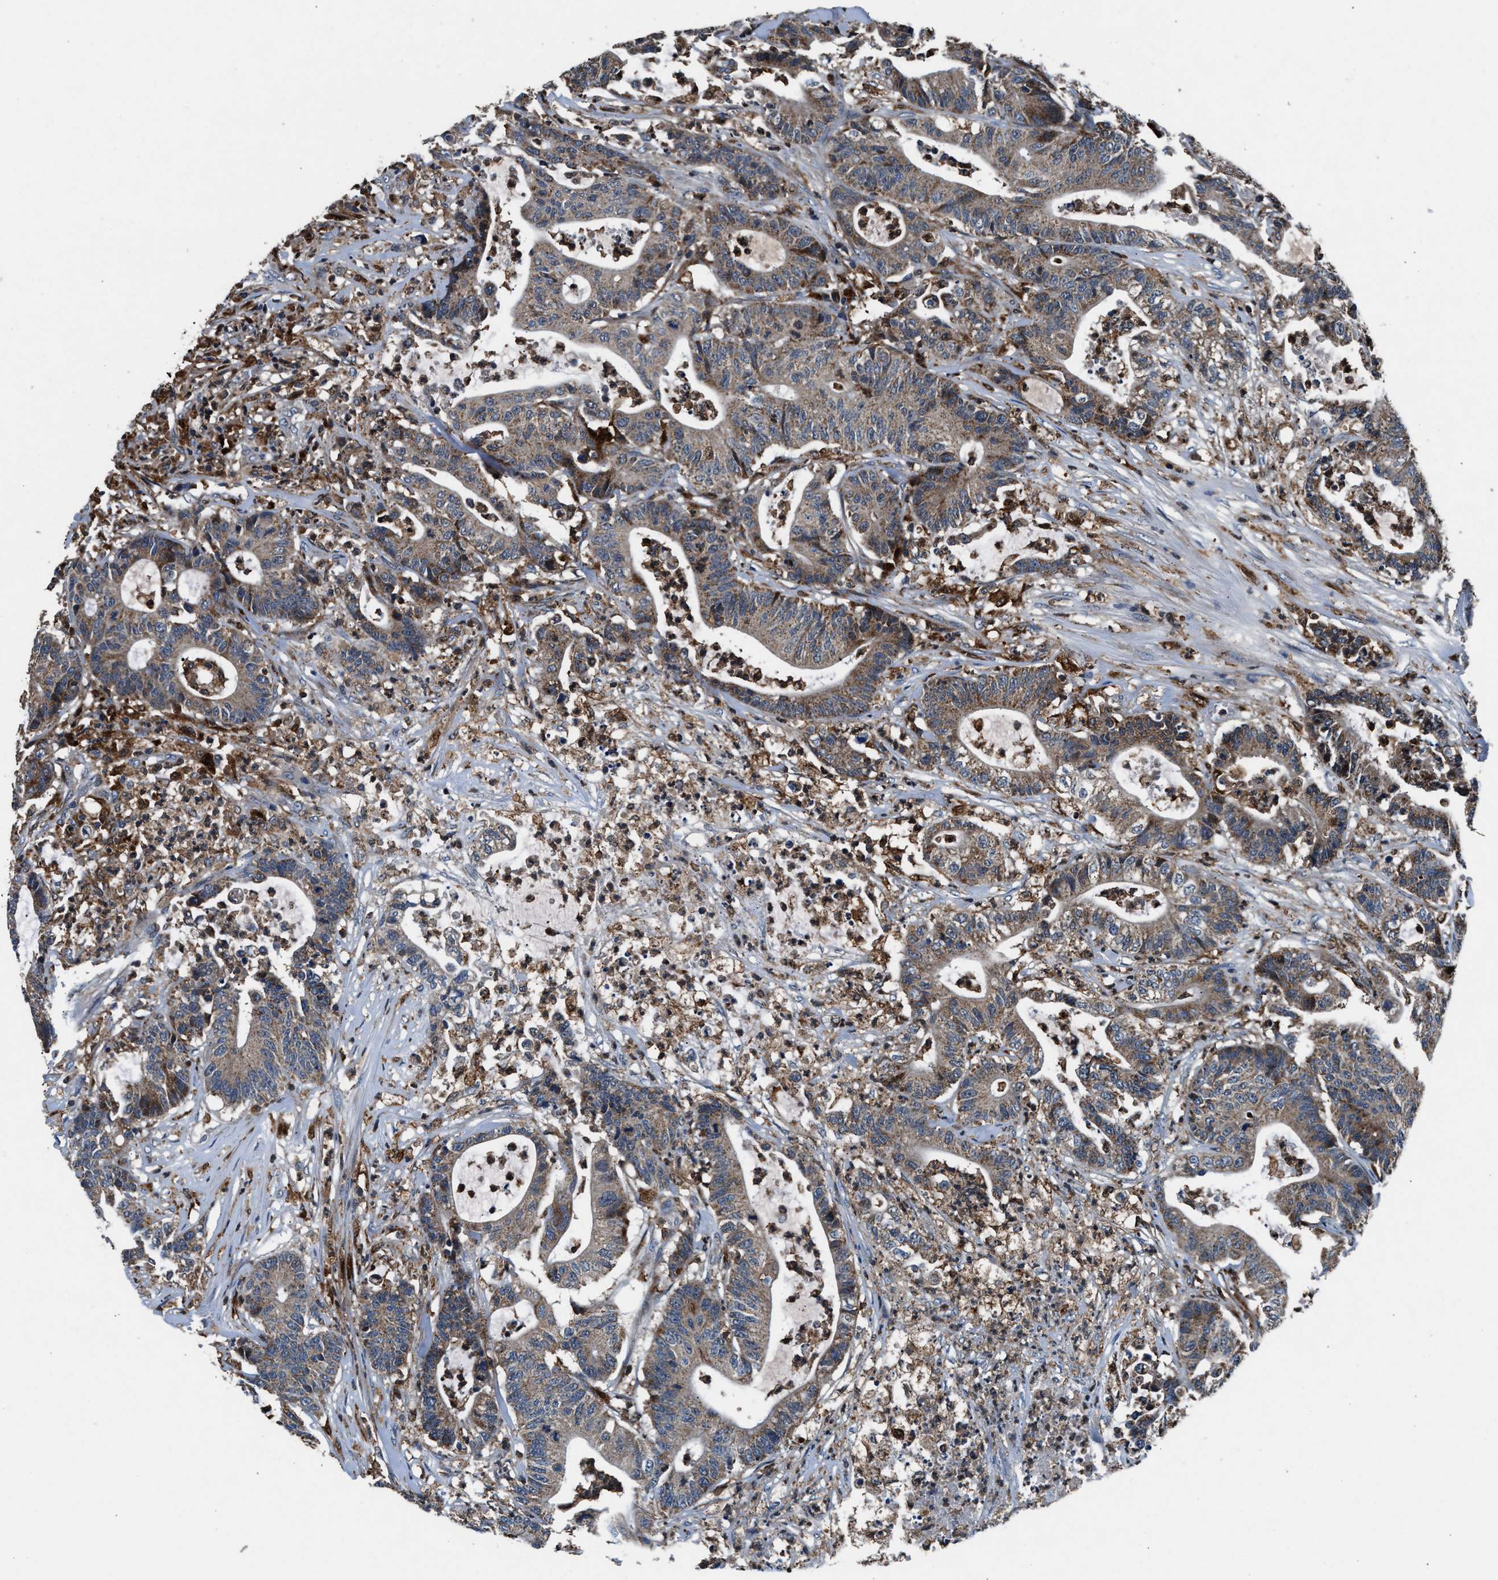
{"staining": {"intensity": "weak", "quantity": ">75%", "location": "cytoplasmic/membranous"}, "tissue": "colorectal cancer", "cell_type": "Tumor cells", "image_type": "cancer", "snomed": [{"axis": "morphology", "description": "Adenocarcinoma, NOS"}, {"axis": "topography", "description": "Colon"}], "caption": "Human adenocarcinoma (colorectal) stained with a protein marker reveals weak staining in tumor cells.", "gene": "FAM221A", "patient": {"sex": "female", "age": 84}}